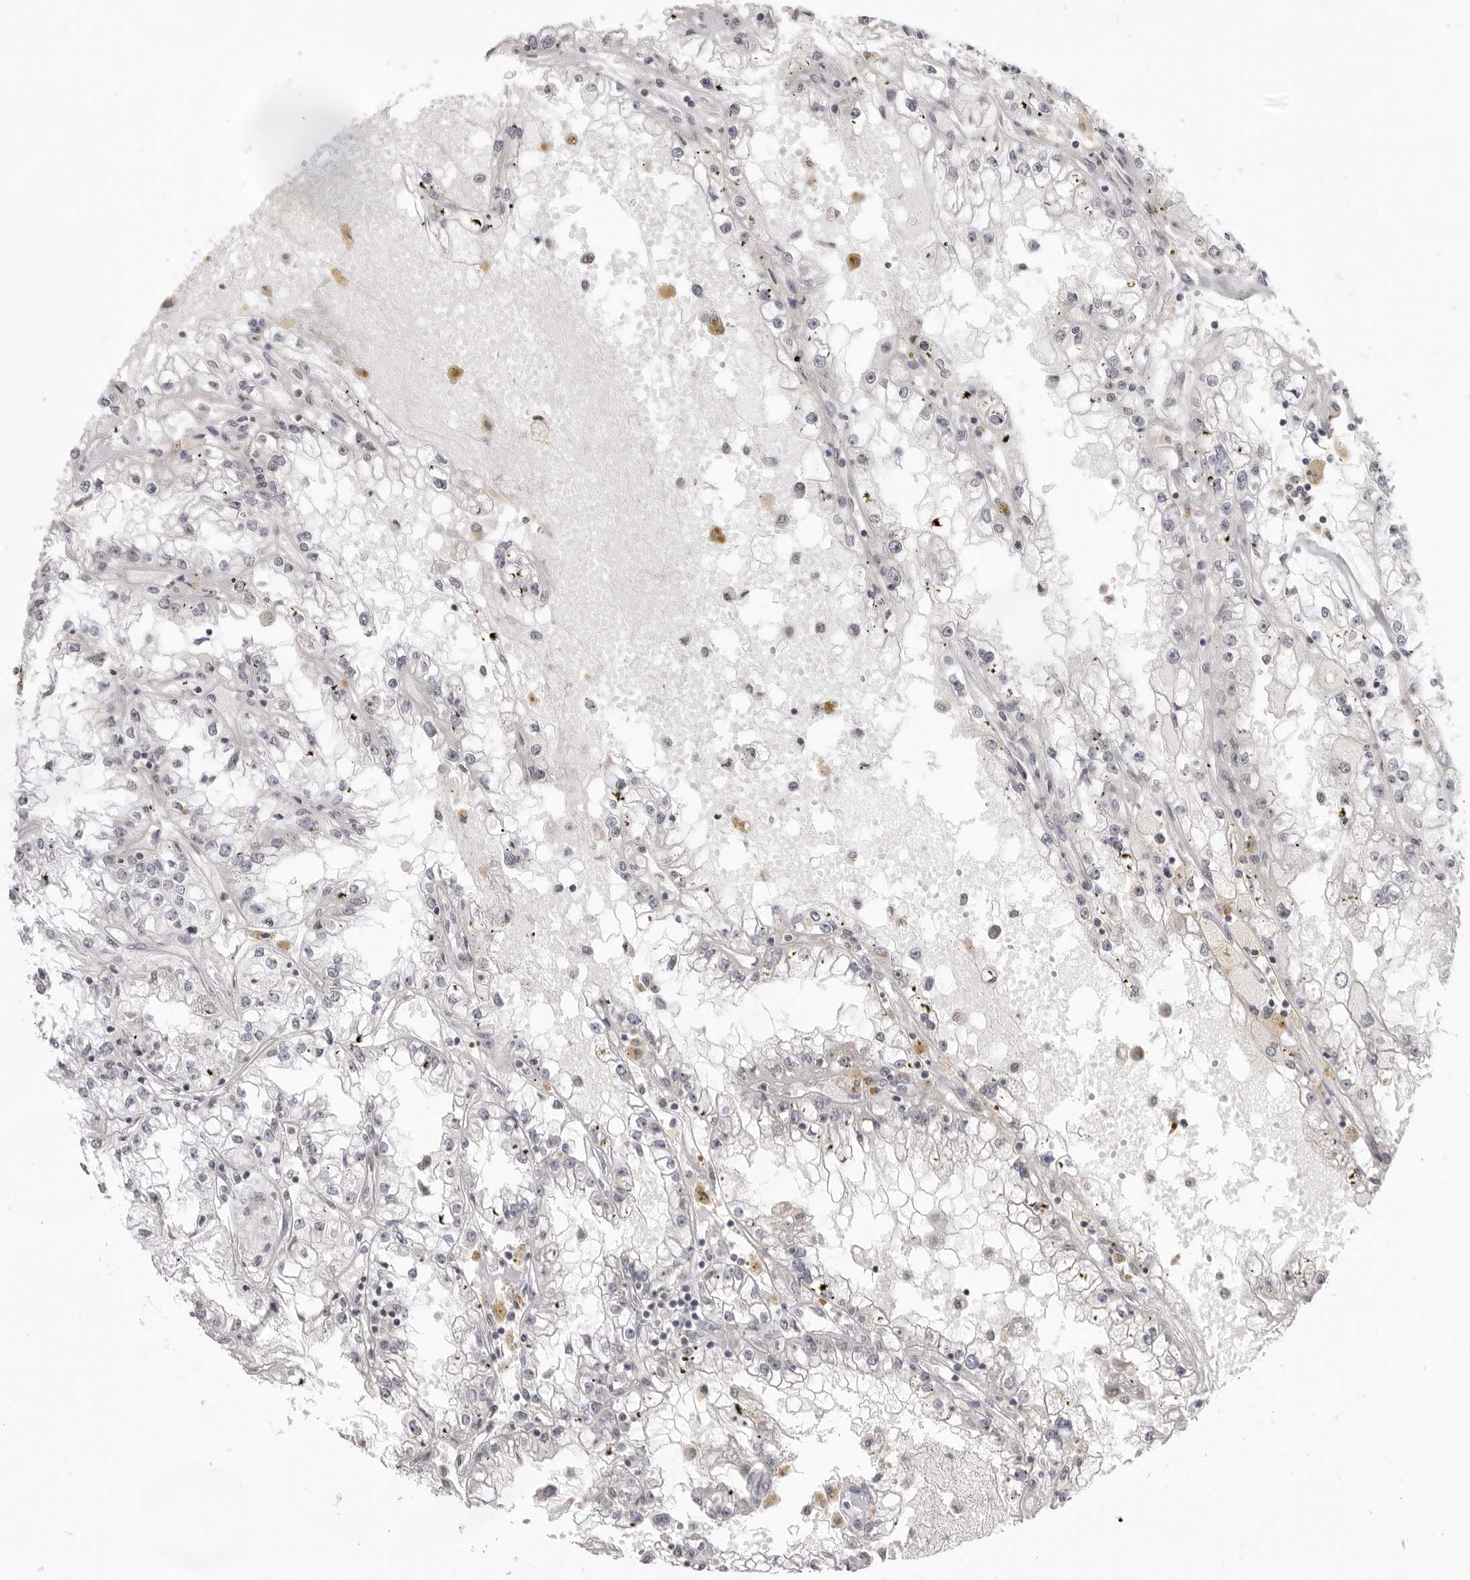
{"staining": {"intensity": "negative", "quantity": "none", "location": "none"}, "tissue": "renal cancer", "cell_type": "Tumor cells", "image_type": "cancer", "snomed": [{"axis": "morphology", "description": "Adenocarcinoma, NOS"}, {"axis": "topography", "description": "Kidney"}], "caption": "Tumor cells are negative for protein expression in human renal cancer. (DAB IHC with hematoxylin counter stain).", "gene": "ACP6", "patient": {"sex": "male", "age": 56}}